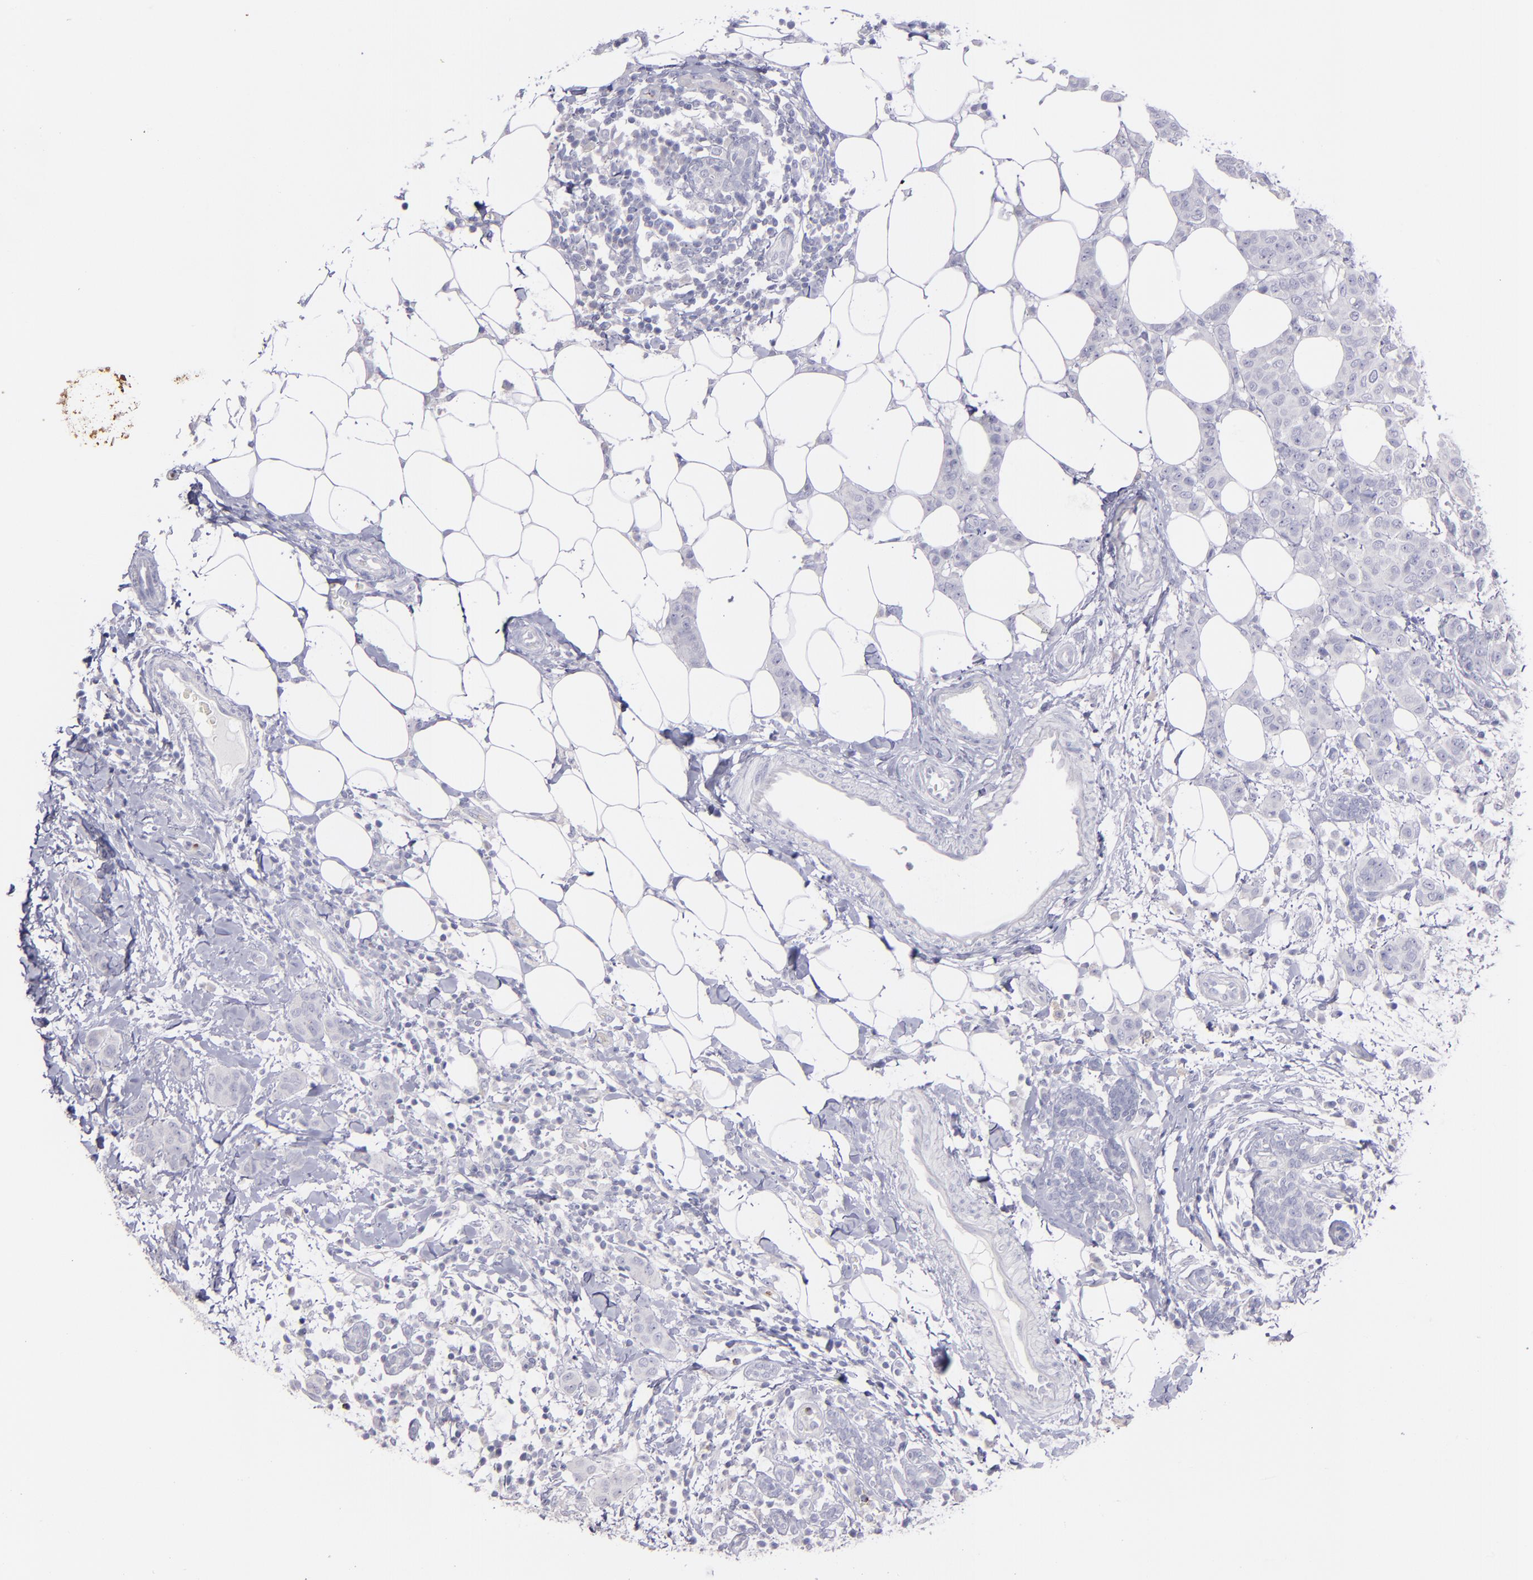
{"staining": {"intensity": "negative", "quantity": "none", "location": "none"}, "tissue": "breast cancer", "cell_type": "Tumor cells", "image_type": "cancer", "snomed": [{"axis": "morphology", "description": "Duct carcinoma"}, {"axis": "topography", "description": "Breast"}], "caption": "Tumor cells are negative for protein expression in human breast infiltrating ductal carcinoma.", "gene": "SNAP25", "patient": {"sex": "female", "age": 40}}